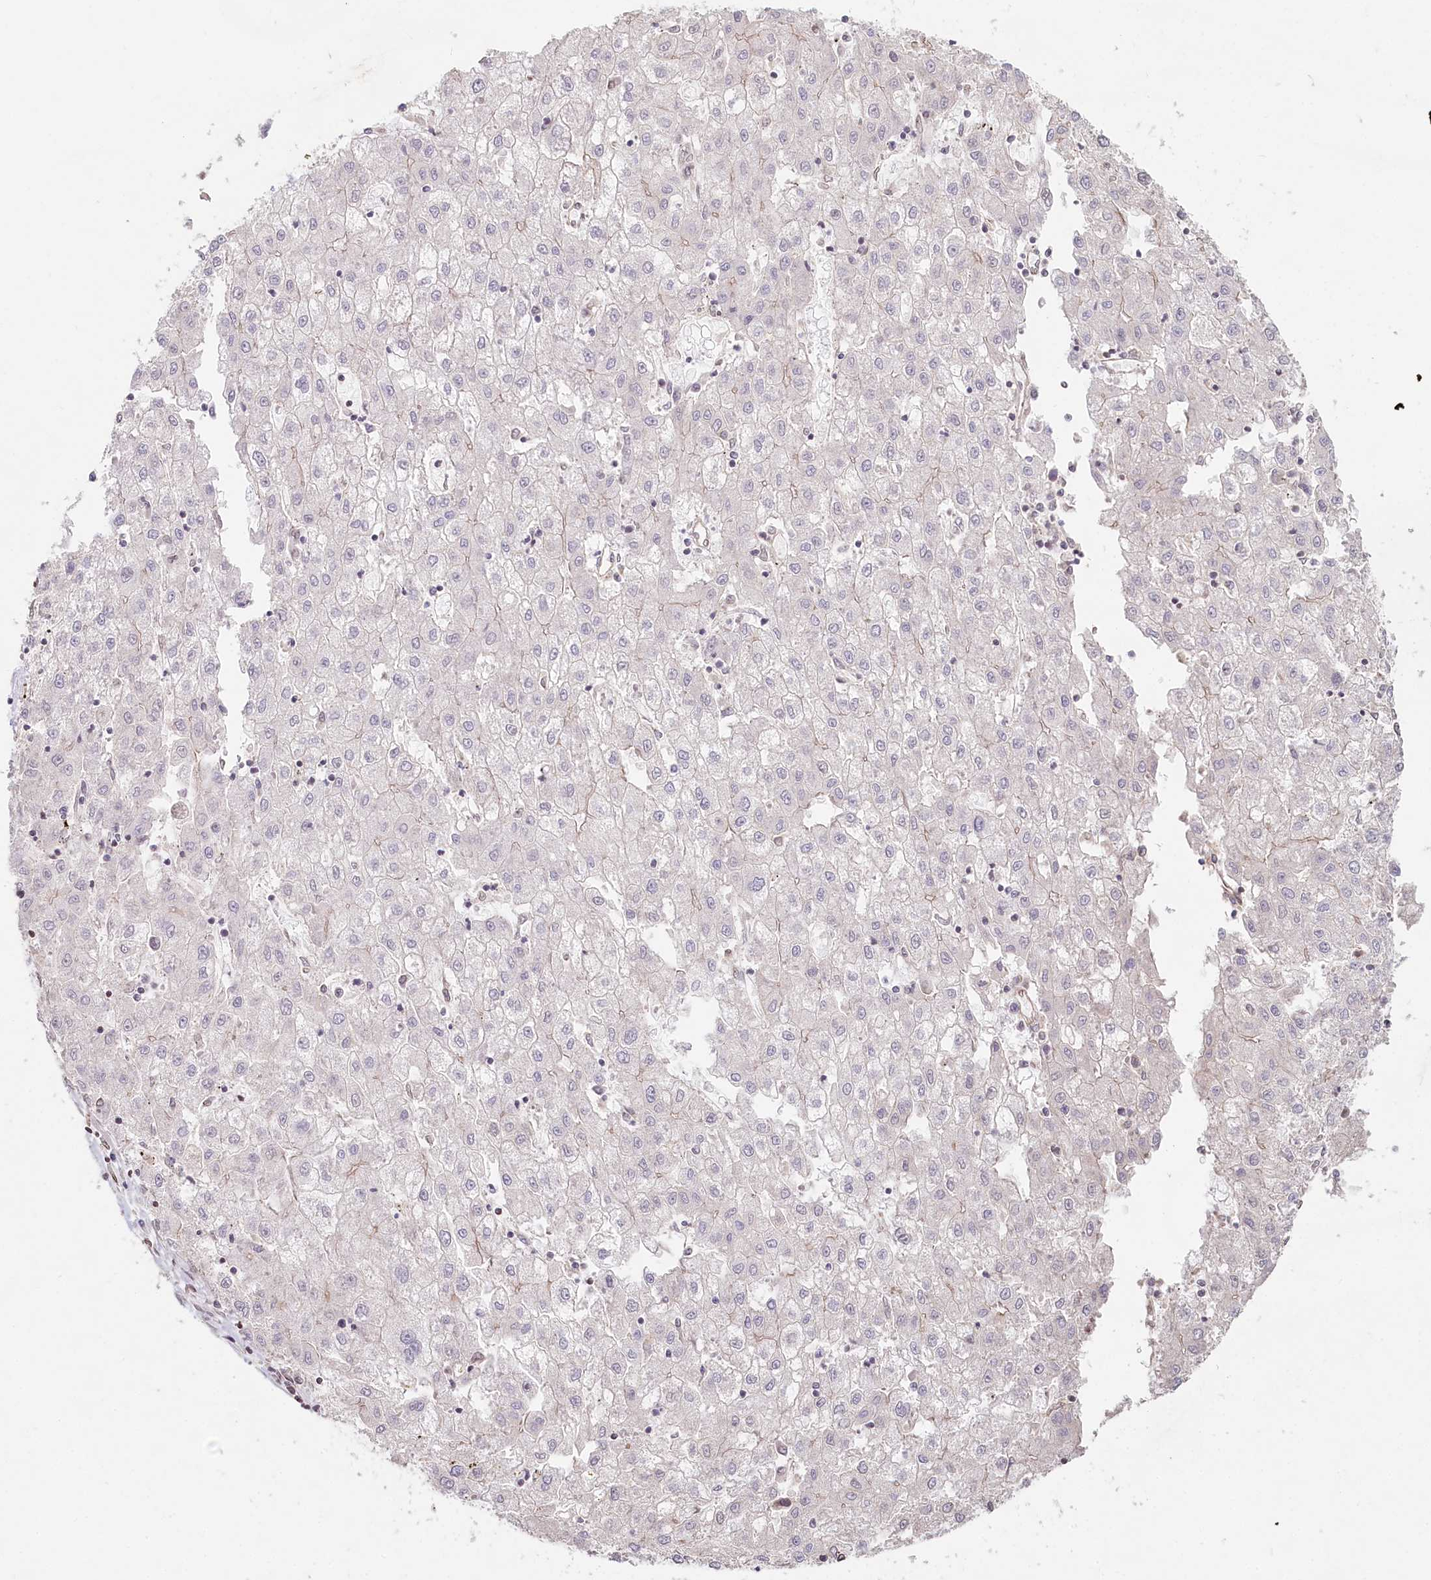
{"staining": {"intensity": "negative", "quantity": "none", "location": "none"}, "tissue": "liver cancer", "cell_type": "Tumor cells", "image_type": "cancer", "snomed": [{"axis": "morphology", "description": "Carcinoma, Hepatocellular, NOS"}, {"axis": "topography", "description": "Liver"}], "caption": "This is an IHC image of human liver cancer. There is no staining in tumor cells.", "gene": "TCHP", "patient": {"sex": "male", "age": 72}}